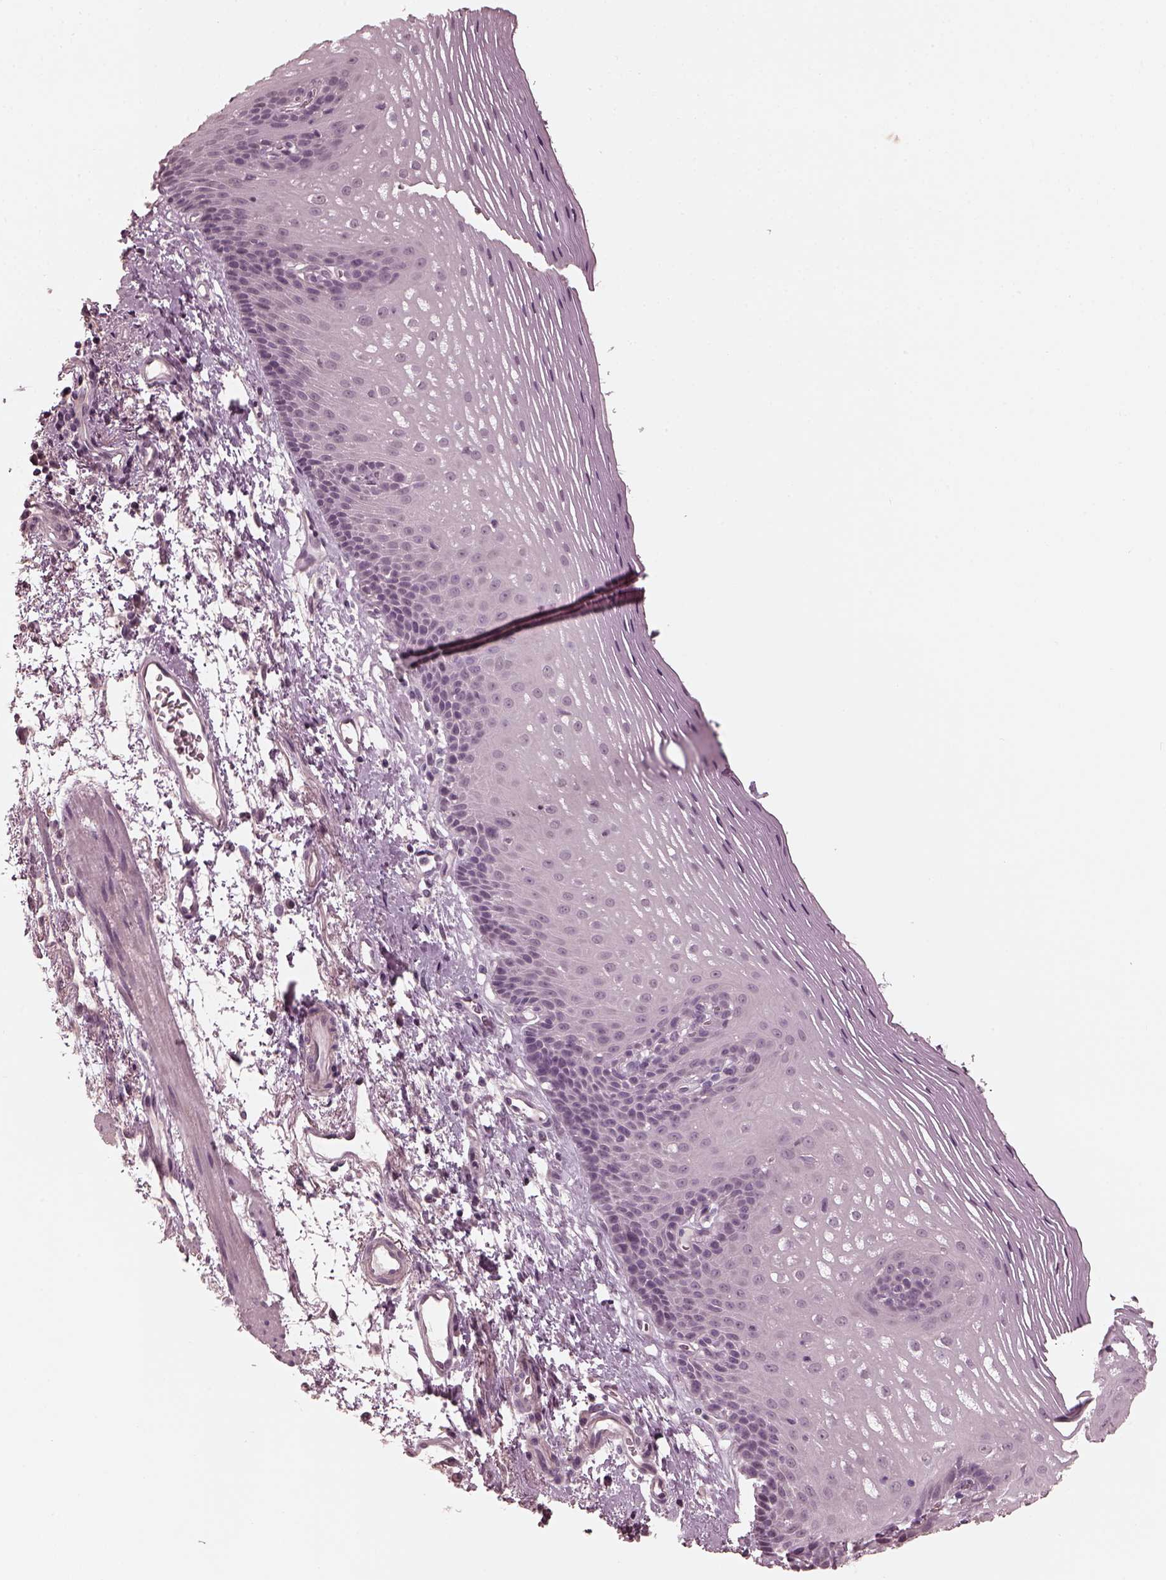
{"staining": {"intensity": "negative", "quantity": "none", "location": "none"}, "tissue": "esophagus", "cell_type": "Squamous epithelial cells", "image_type": "normal", "snomed": [{"axis": "morphology", "description": "Normal tissue, NOS"}, {"axis": "topography", "description": "Esophagus"}], "caption": "The photomicrograph displays no significant expression in squamous epithelial cells of esophagus. Nuclei are stained in blue.", "gene": "OPTC", "patient": {"sex": "male", "age": 76}}